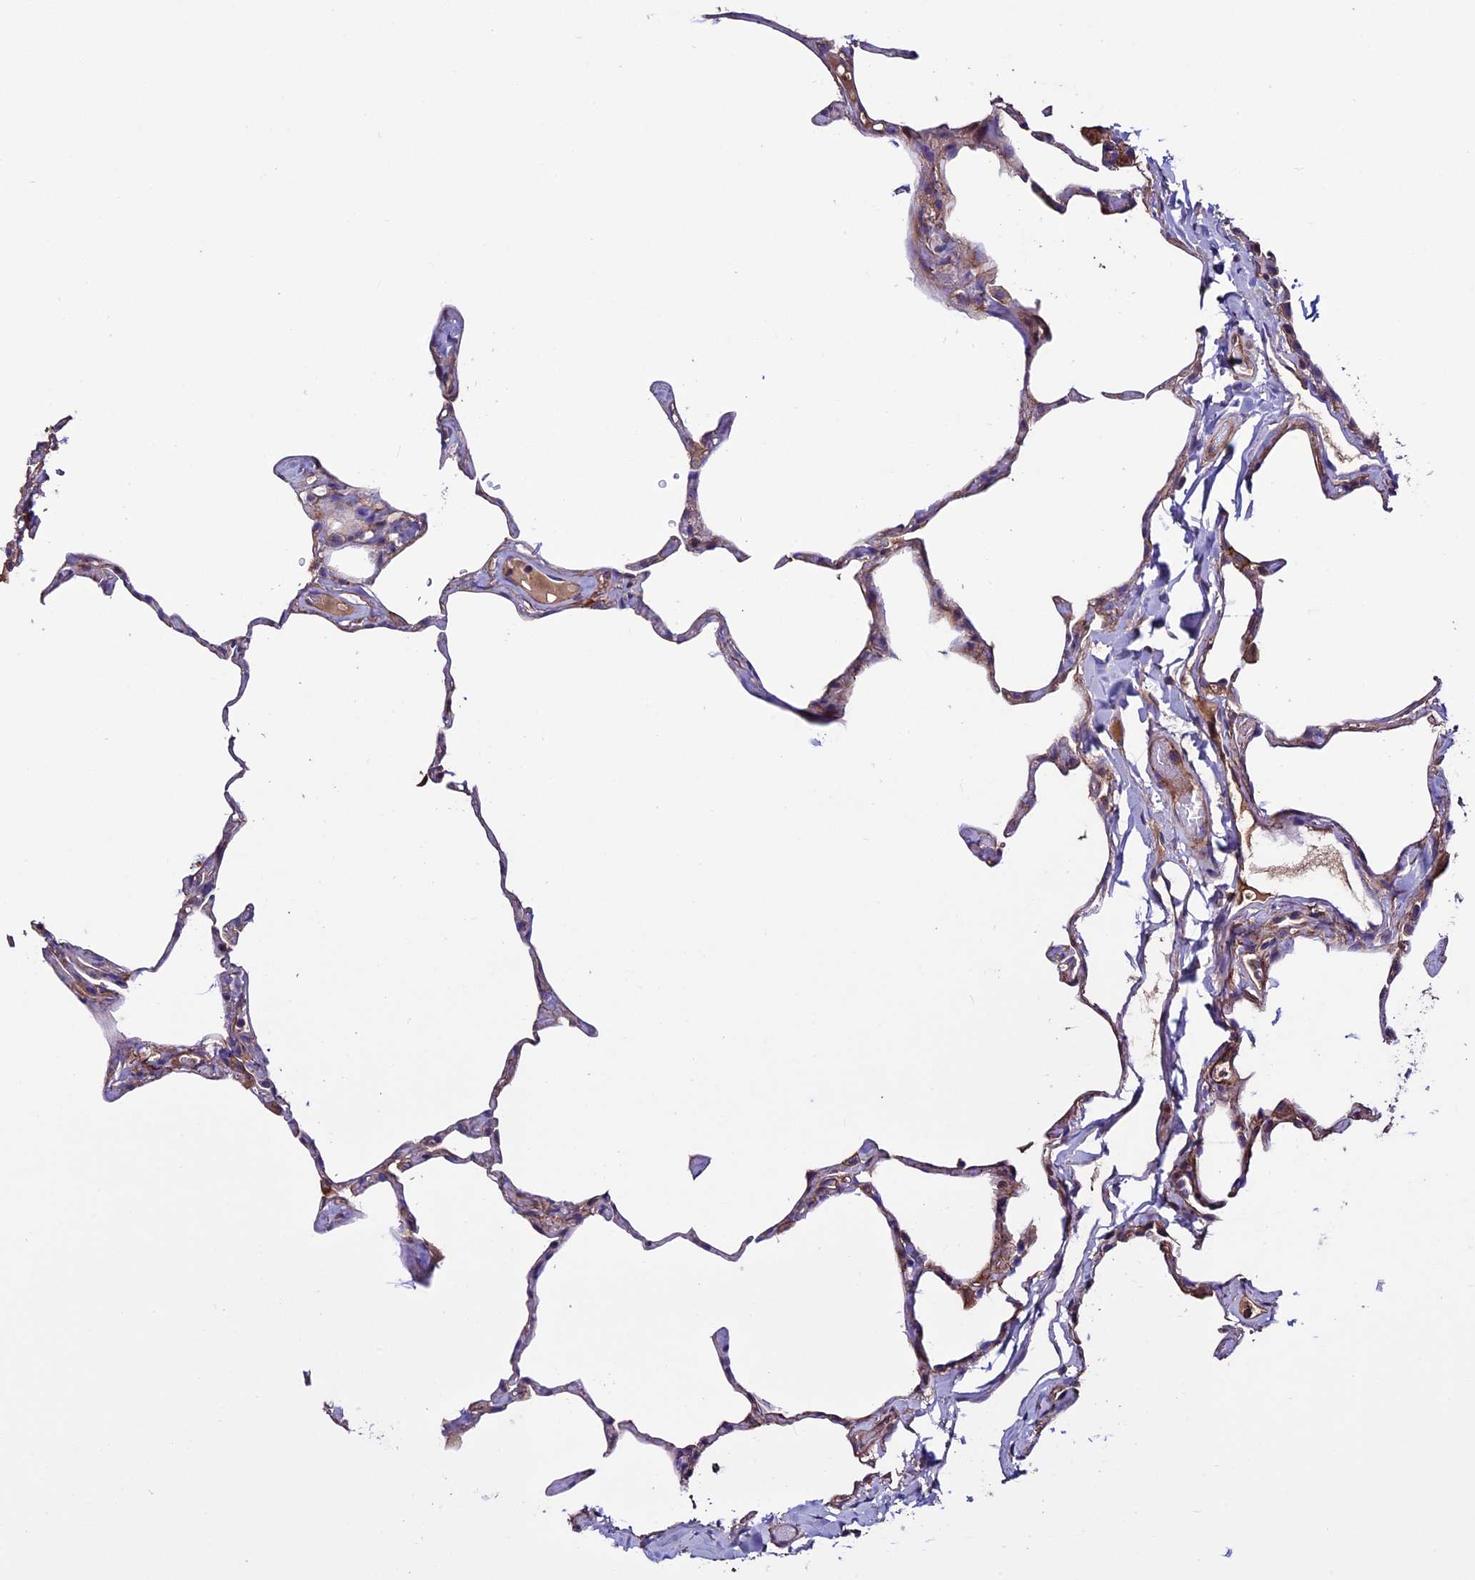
{"staining": {"intensity": "weak", "quantity": ">75%", "location": "cytoplasmic/membranous"}, "tissue": "lung", "cell_type": "Alveolar cells", "image_type": "normal", "snomed": [{"axis": "morphology", "description": "Normal tissue, NOS"}, {"axis": "topography", "description": "Lung"}], "caption": "The histopathology image shows a brown stain indicating the presence of a protein in the cytoplasmic/membranous of alveolar cells in lung. (IHC, brightfield microscopy, high magnification).", "gene": "EVA1B", "patient": {"sex": "male", "age": 65}}